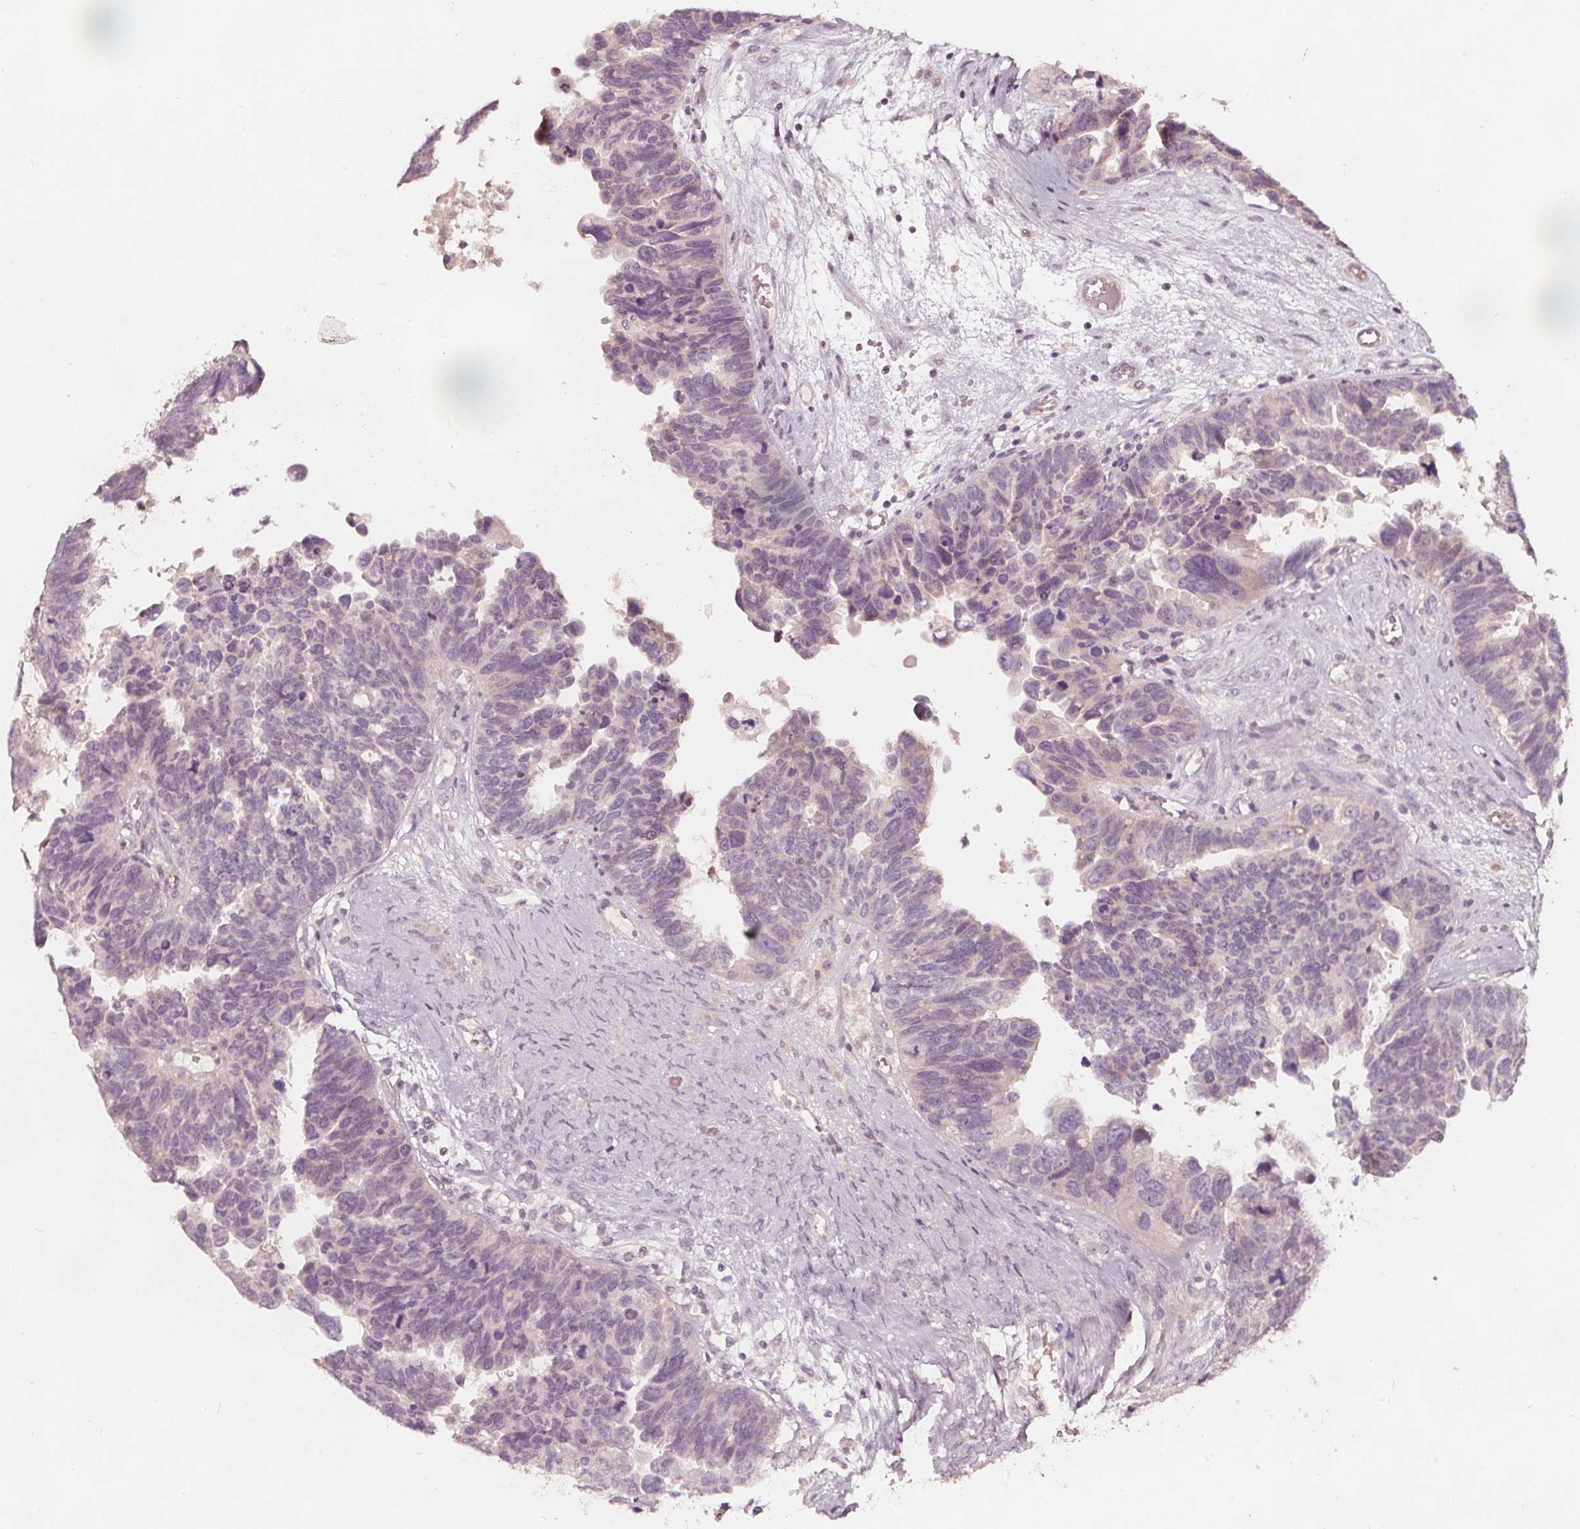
{"staining": {"intensity": "negative", "quantity": "none", "location": "none"}, "tissue": "ovarian cancer", "cell_type": "Tumor cells", "image_type": "cancer", "snomed": [{"axis": "morphology", "description": "Cystadenocarcinoma, serous, NOS"}, {"axis": "topography", "description": "Ovary"}], "caption": "Ovarian serous cystadenocarcinoma was stained to show a protein in brown. There is no significant staining in tumor cells. (DAB (3,3'-diaminobenzidine) IHC with hematoxylin counter stain).", "gene": "NPC1L1", "patient": {"sex": "female", "age": 60}}